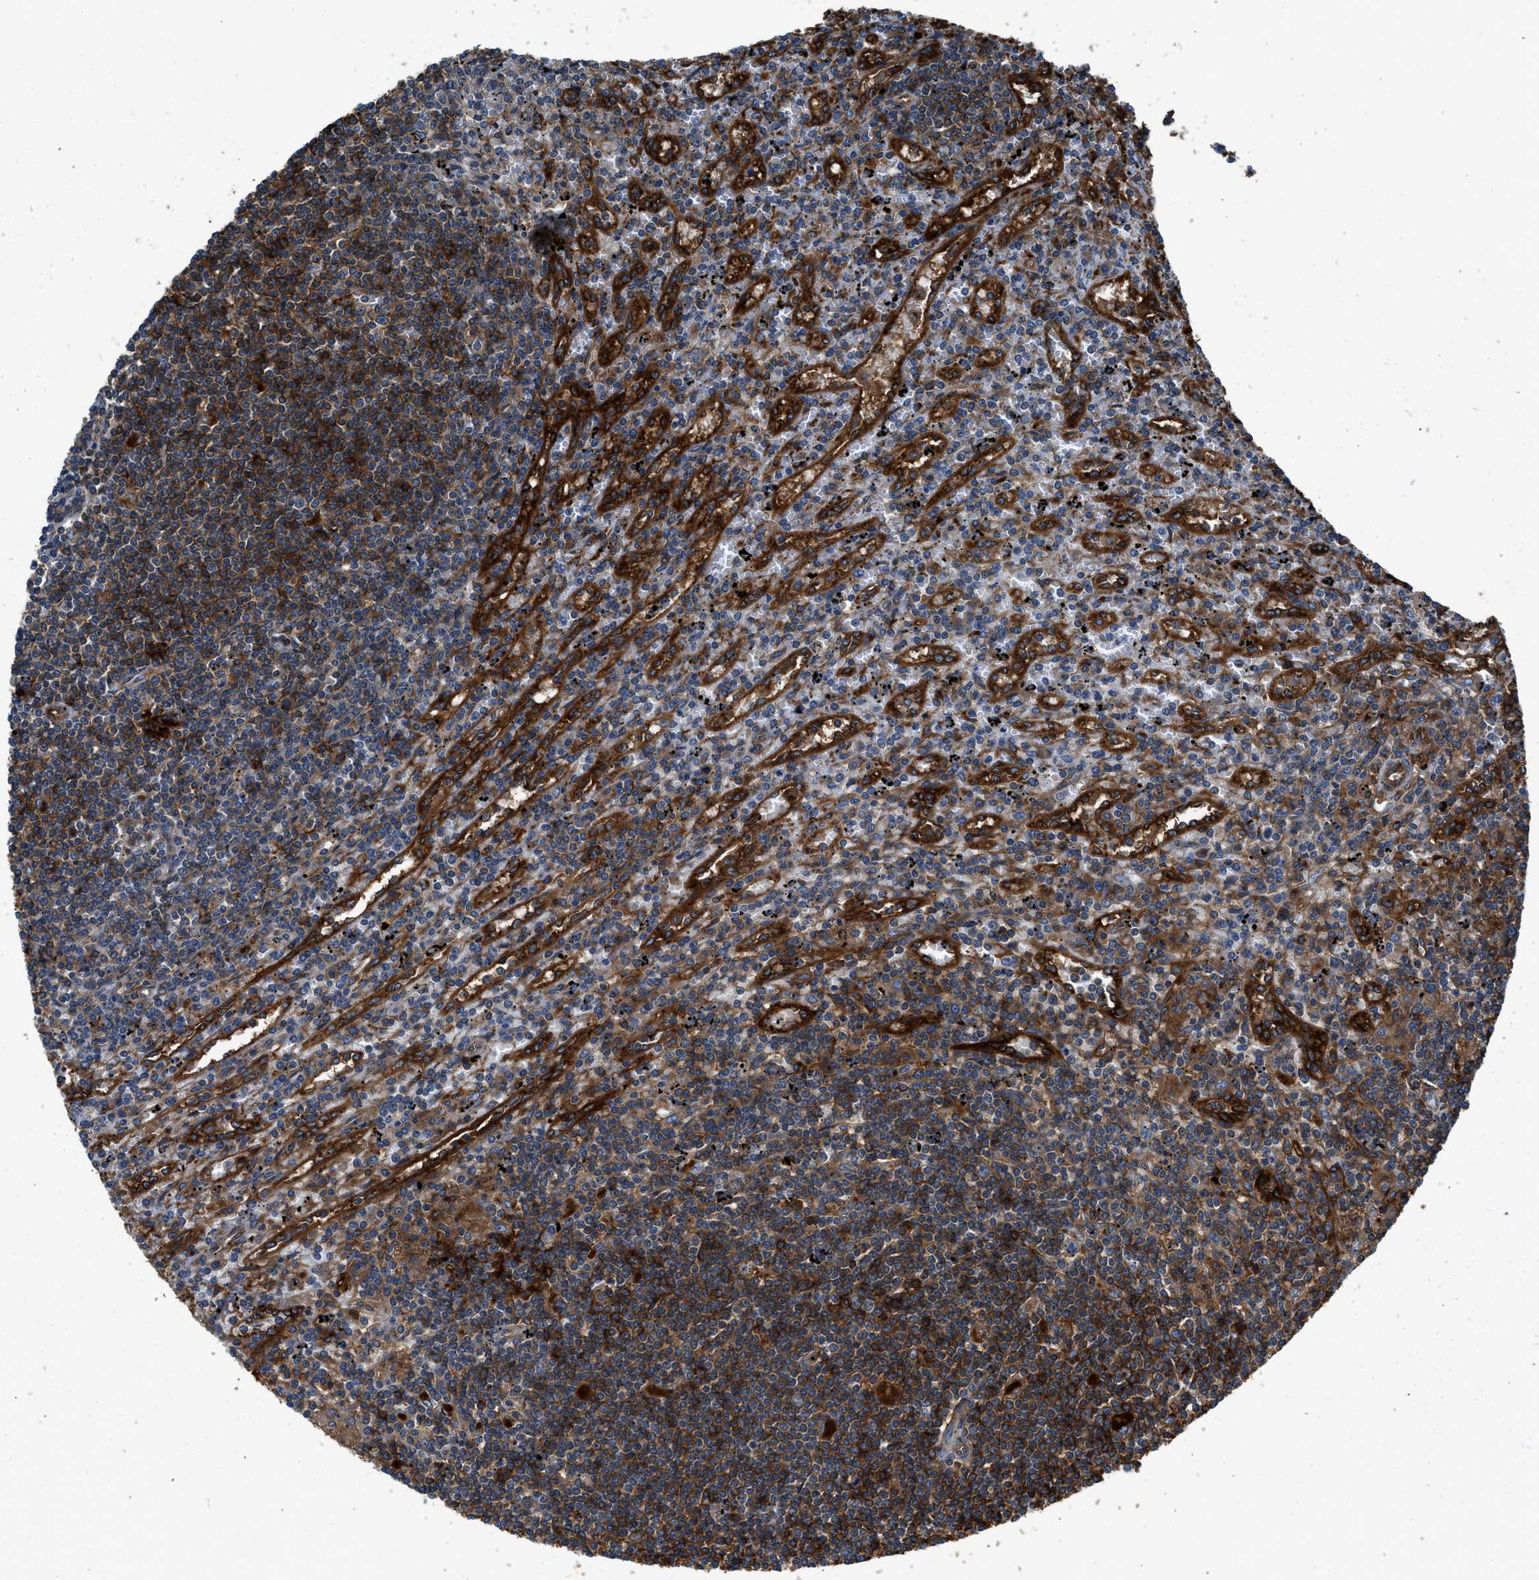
{"staining": {"intensity": "strong", "quantity": "25%-75%", "location": "cytoplasmic/membranous"}, "tissue": "lymphoma", "cell_type": "Tumor cells", "image_type": "cancer", "snomed": [{"axis": "morphology", "description": "Malignant lymphoma, non-Hodgkin's type, Low grade"}, {"axis": "topography", "description": "Spleen"}], "caption": "IHC photomicrograph of neoplastic tissue: low-grade malignant lymphoma, non-Hodgkin's type stained using immunohistochemistry demonstrates high levels of strong protein expression localized specifically in the cytoplasmic/membranous of tumor cells, appearing as a cytoplasmic/membranous brown color.", "gene": "LMBR1", "patient": {"sex": "male", "age": 76}}